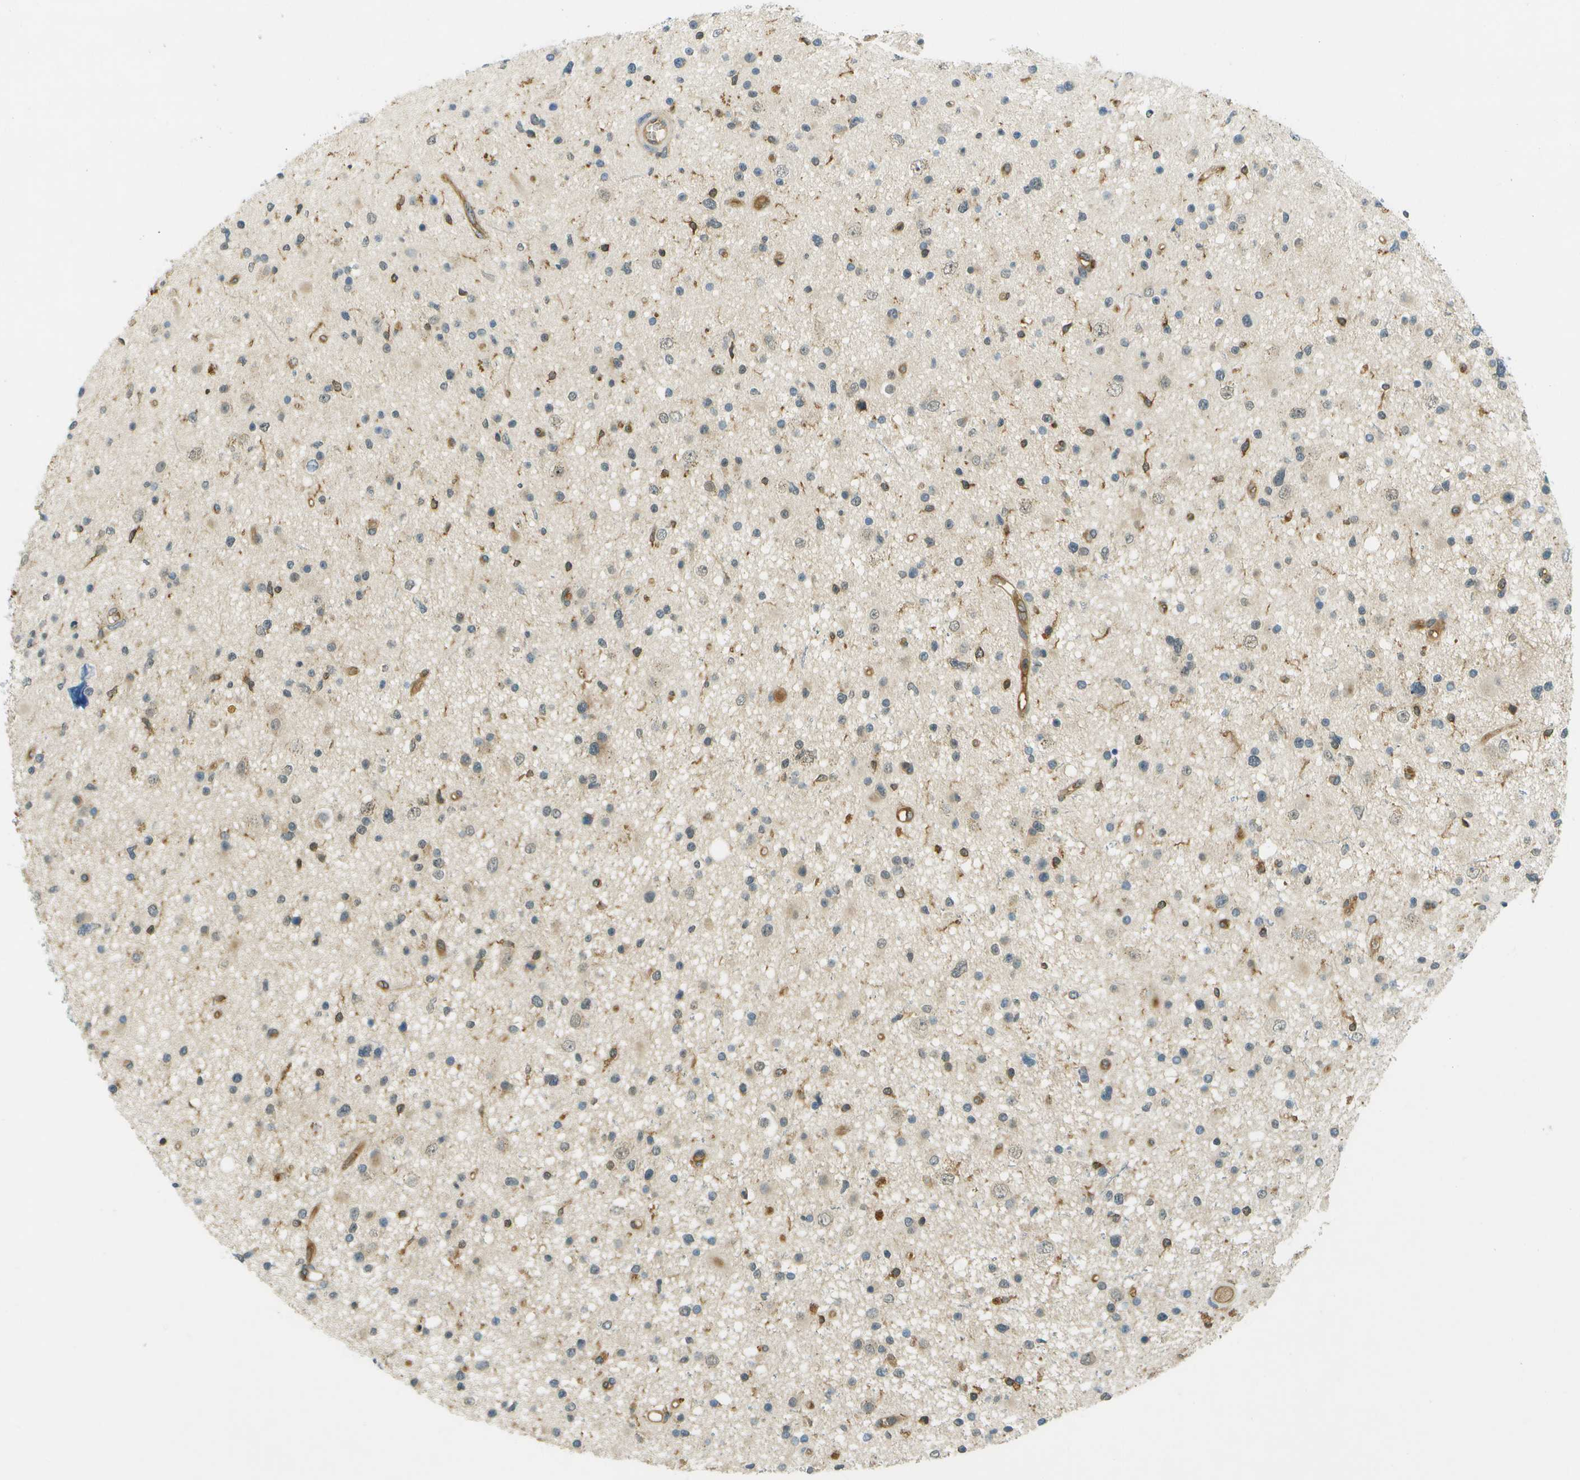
{"staining": {"intensity": "negative", "quantity": "none", "location": "none"}, "tissue": "glioma", "cell_type": "Tumor cells", "image_type": "cancer", "snomed": [{"axis": "morphology", "description": "Glioma, malignant, High grade"}, {"axis": "topography", "description": "Brain"}], "caption": "DAB (3,3'-diaminobenzidine) immunohistochemical staining of human high-grade glioma (malignant) exhibits no significant staining in tumor cells. Nuclei are stained in blue.", "gene": "TMTC1", "patient": {"sex": "male", "age": 33}}